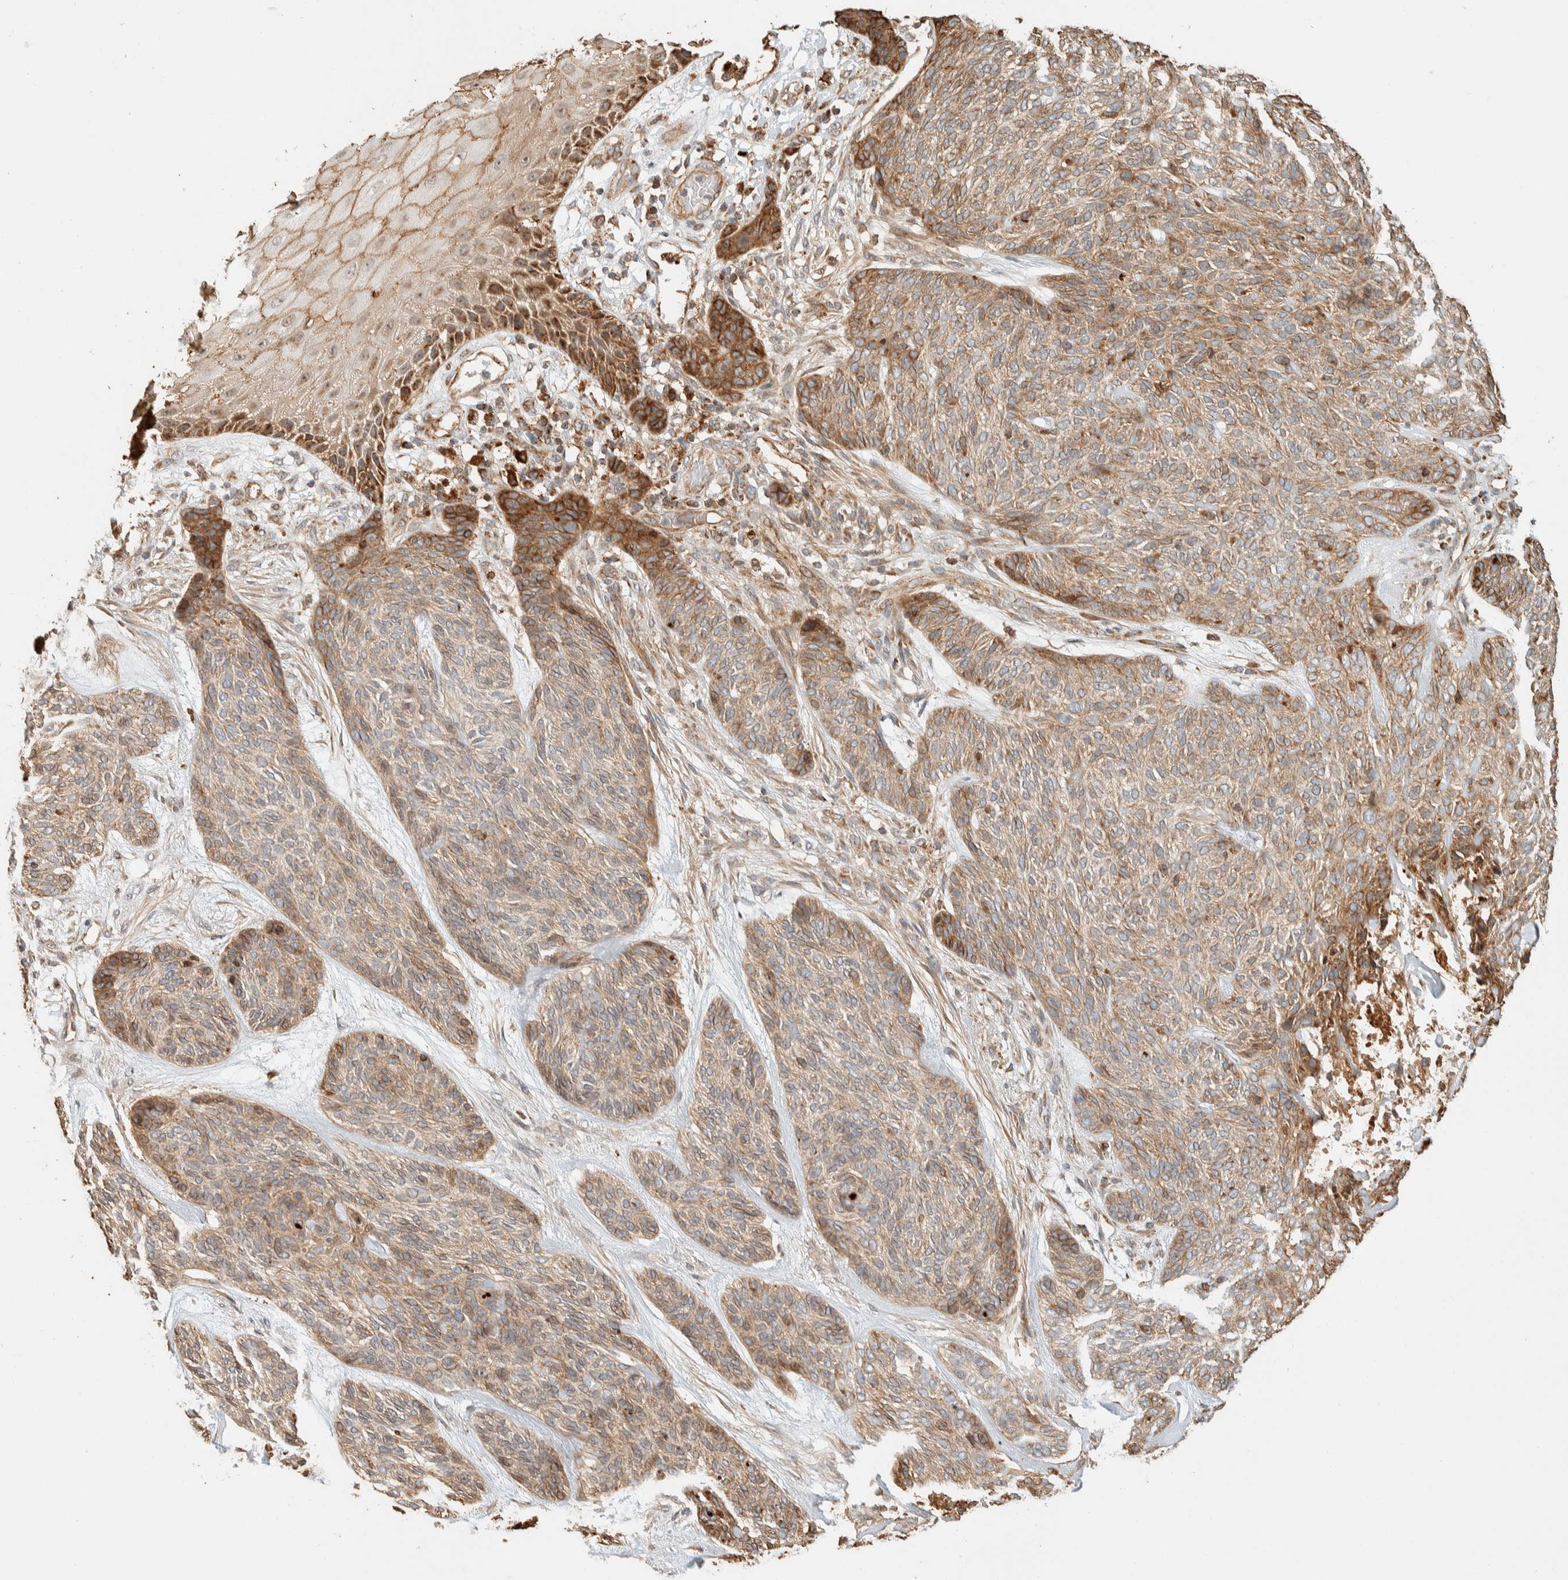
{"staining": {"intensity": "moderate", "quantity": "25%-75%", "location": "cytoplasmic/membranous"}, "tissue": "skin cancer", "cell_type": "Tumor cells", "image_type": "cancer", "snomed": [{"axis": "morphology", "description": "Basal cell carcinoma"}, {"axis": "topography", "description": "Skin"}], "caption": "Human skin basal cell carcinoma stained with a brown dye displays moderate cytoplasmic/membranous positive staining in about 25%-75% of tumor cells.", "gene": "KIF9", "patient": {"sex": "male", "age": 55}}